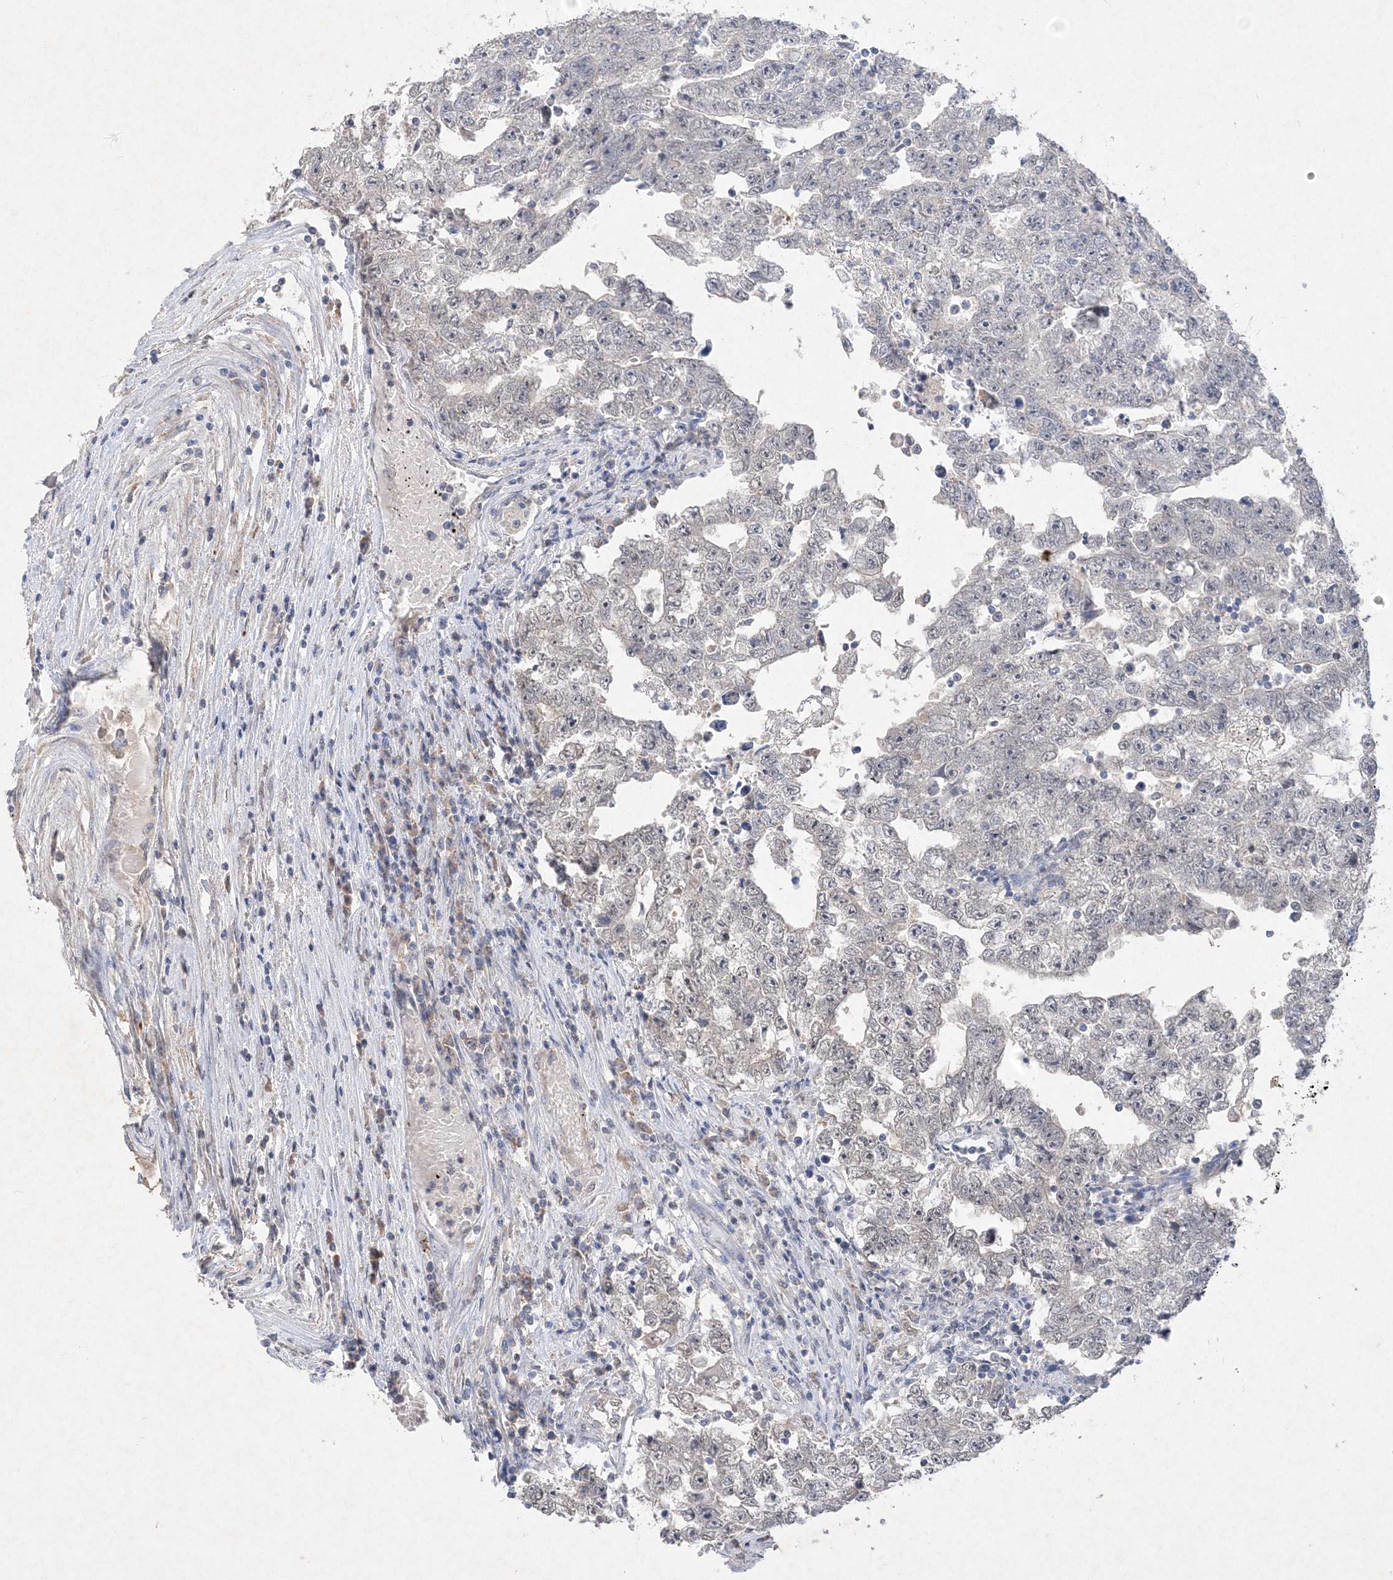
{"staining": {"intensity": "negative", "quantity": "none", "location": "none"}, "tissue": "testis cancer", "cell_type": "Tumor cells", "image_type": "cancer", "snomed": [{"axis": "morphology", "description": "Carcinoma, Embryonal, NOS"}, {"axis": "topography", "description": "Testis"}], "caption": "Immunohistochemical staining of human testis cancer reveals no significant positivity in tumor cells.", "gene": "C11orf58", "patient": {"sex": "male", "age": 25}}